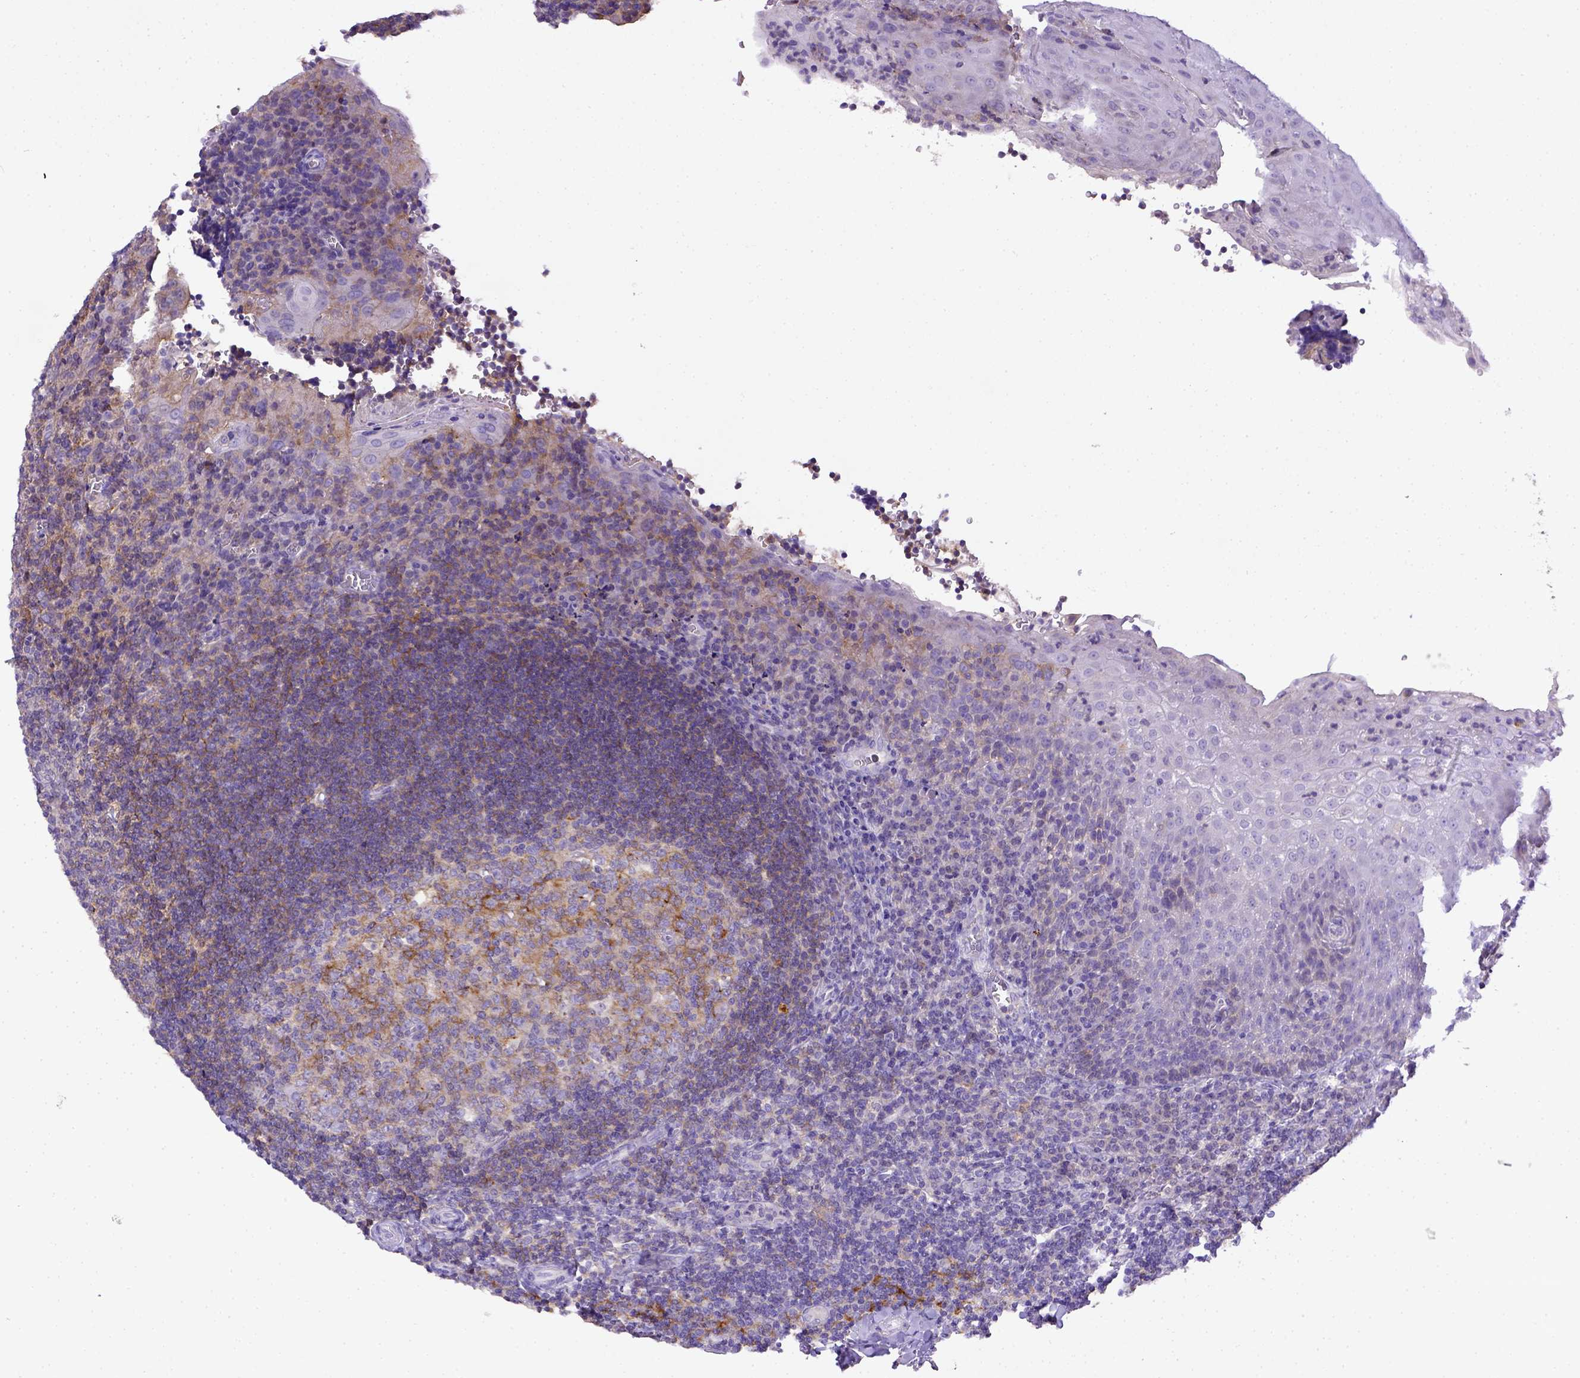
{"staining": {"intensity": "moderate", "quantity": "25%-75%", "location": "cytoplasmic/membranous"}, "tissue": "tonsil", "cell_type": "Germinal center cells", "image_type": "normal", "snomed": [{"axis": "morphology", "description": "Normal tissue, NOS"}, {"axis": "morphology", "description": "Inflammation, NOS"}, {"axis": "topography", "description": "Tonsil"}], "caption": "Tonsil was stained to show a protein in brown. There is medium levels of moderate cytoplasmic/membranous positivity in approximately 25%-75% of germinal center cells. The protein is stained brown, and the nuclei are stained in blue (DAB IHC with brightfield microscopy, high magnification).", "gene": "CD40", "patient": {"sex": "female", "age": 31}}